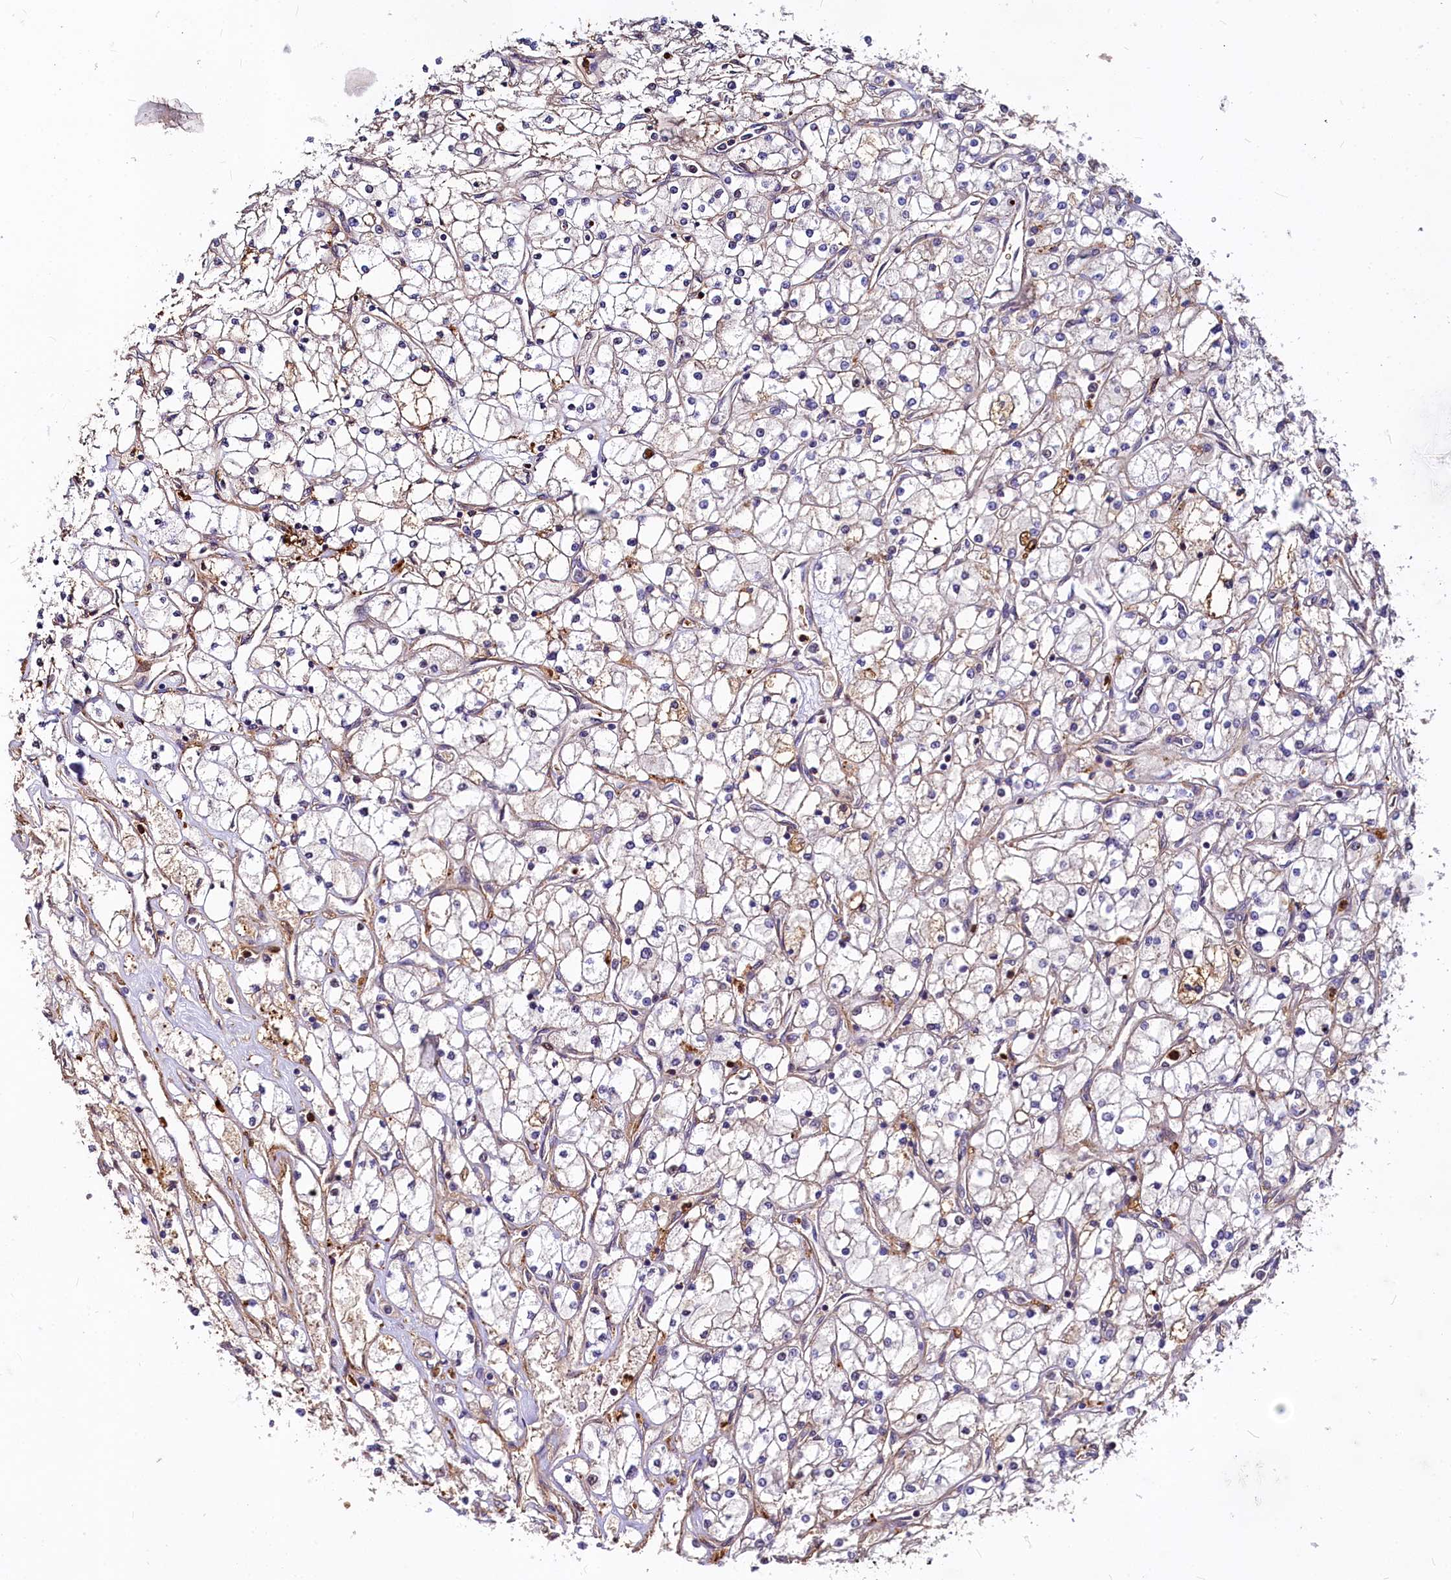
{"staining": {"intensity": "weak", "quantity": "<25%", "location": "cytoplasmic/membranous"}, "tissue": "renal cancer", "cell_type": "Tumor cells", "image_type": "cancer", "snomed": [{"axis": "morphology", "description": "Adenocarcinoma, NOS"}, {"axis": "topography", "description": "Kidney"}], "caption": "Immunohistochemical staining of renal adenocarcinoma reveals no significant expression in tumor cells.", "gene": "ATG101", "patient": {"sex": "male", "age": 80}}